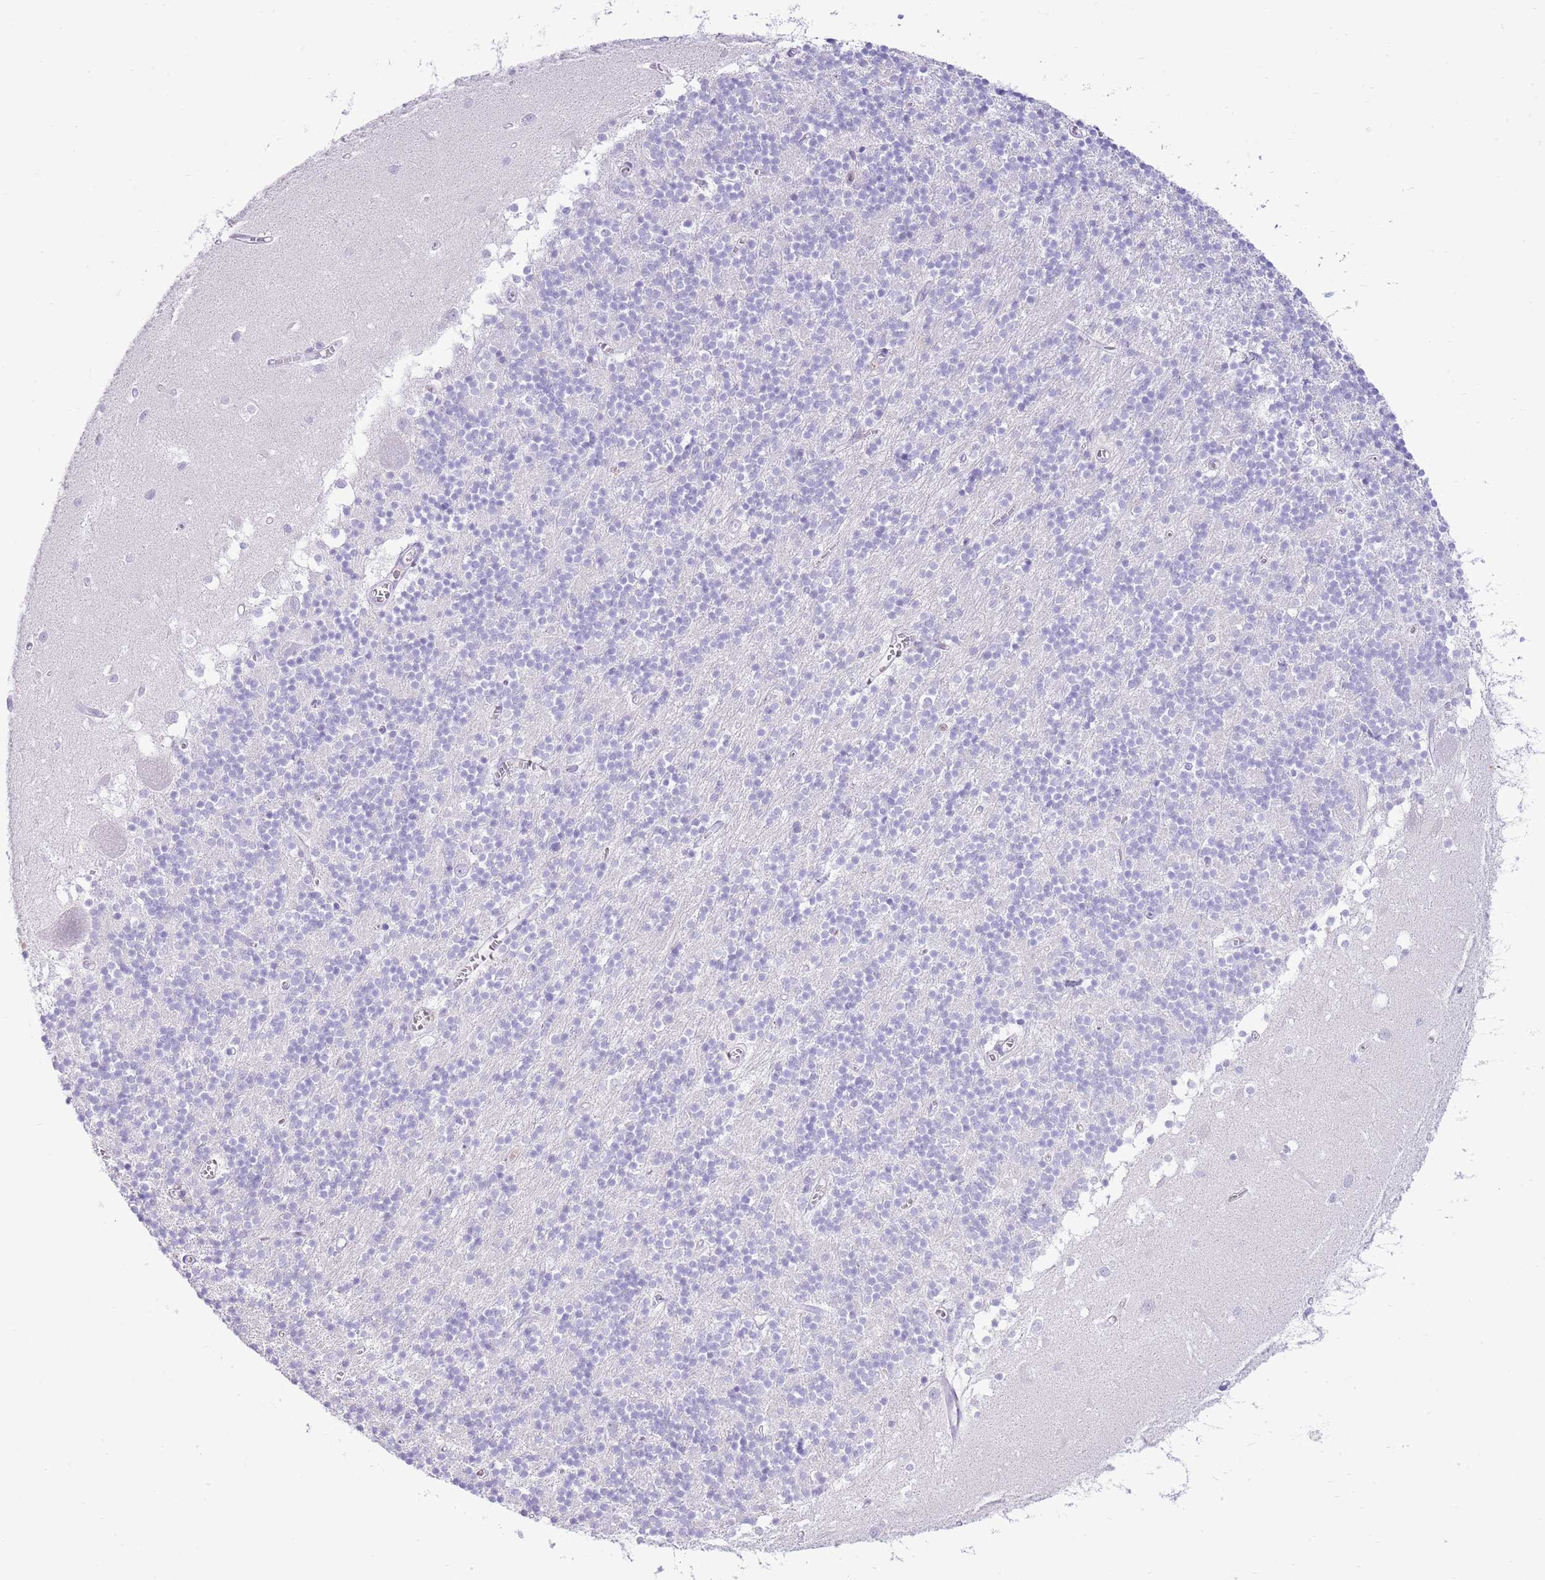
{"staining": {"intensity": "negative", "quantity": "none", "location": "none"}, "tissue": "cerebellum", "cell_type": "Cells in granular layer", "image_type": "normal", "snomed": [{"axis": "morphology", "description": "Normal tissue, NOS"}, {"axis": "topography", "description": "Cerebellum"}], "caption": "Cells in granular layer show no significant protein positivity in unremarkable cerebellum. (Brightfield microscopy of DAB (3,3'-diaminobenzidine) immunohistochemistry (IHC) at high magnification).", "gene": "OR4Q3", "patient": {"sex": "male", "age": 54}}